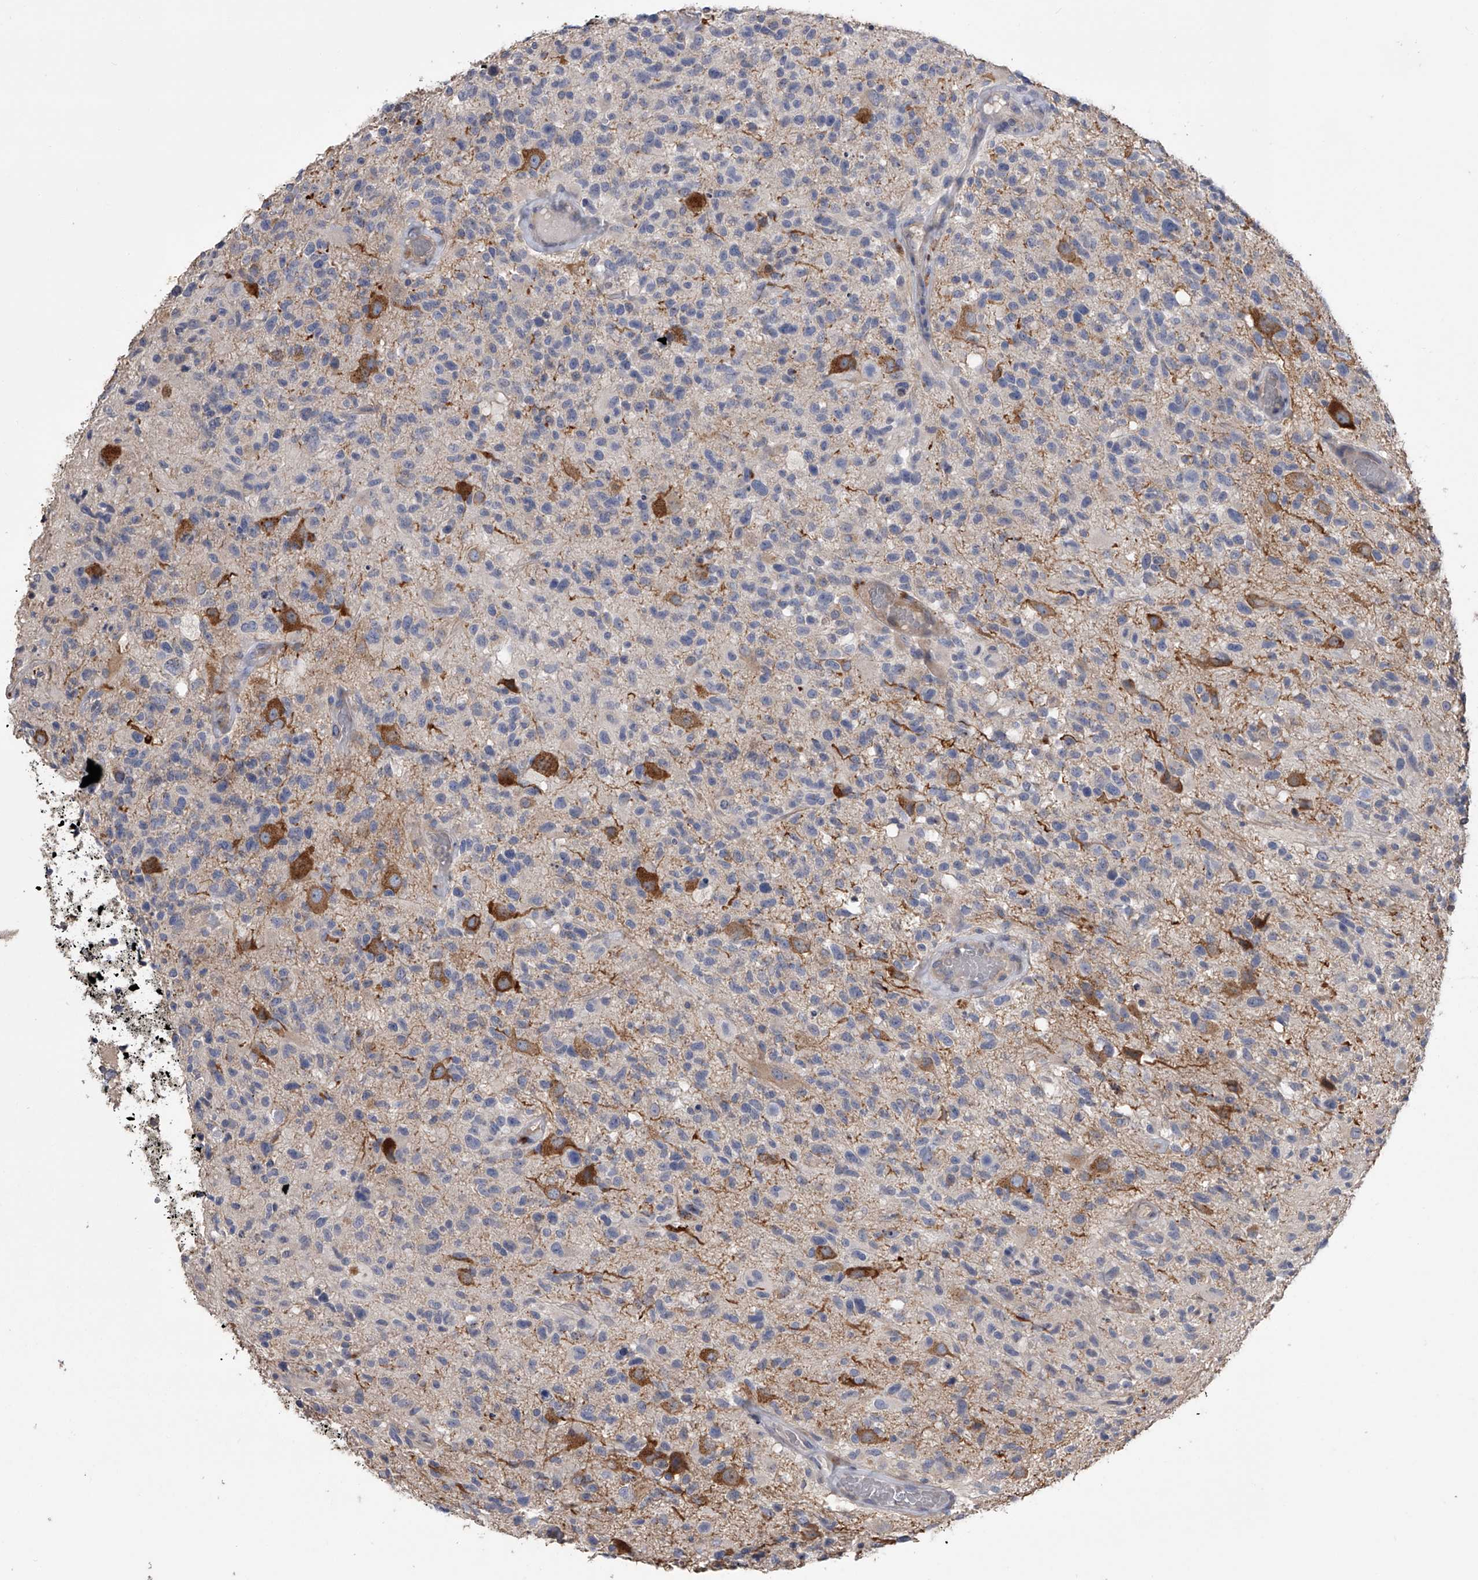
{"staining": {"intensity": "negative", "quantity": "none", "location": "none"}, "tissue": "glioma", "cell_type": "Tumor cells", "image_type": "cancer", "snomed": [{"axis": "morphology", "description": "Glioma, malignant, High grade"}, {"axis": "morphology", "description": "Glioblastoma, NOS"}, {"axis": "topography", "description": "Brain"}], "caption": "An image of human glioma is negative for staining in tumor cells.", "gene": "ZNF343", "patient": {"sex": "male", "age": 60}}